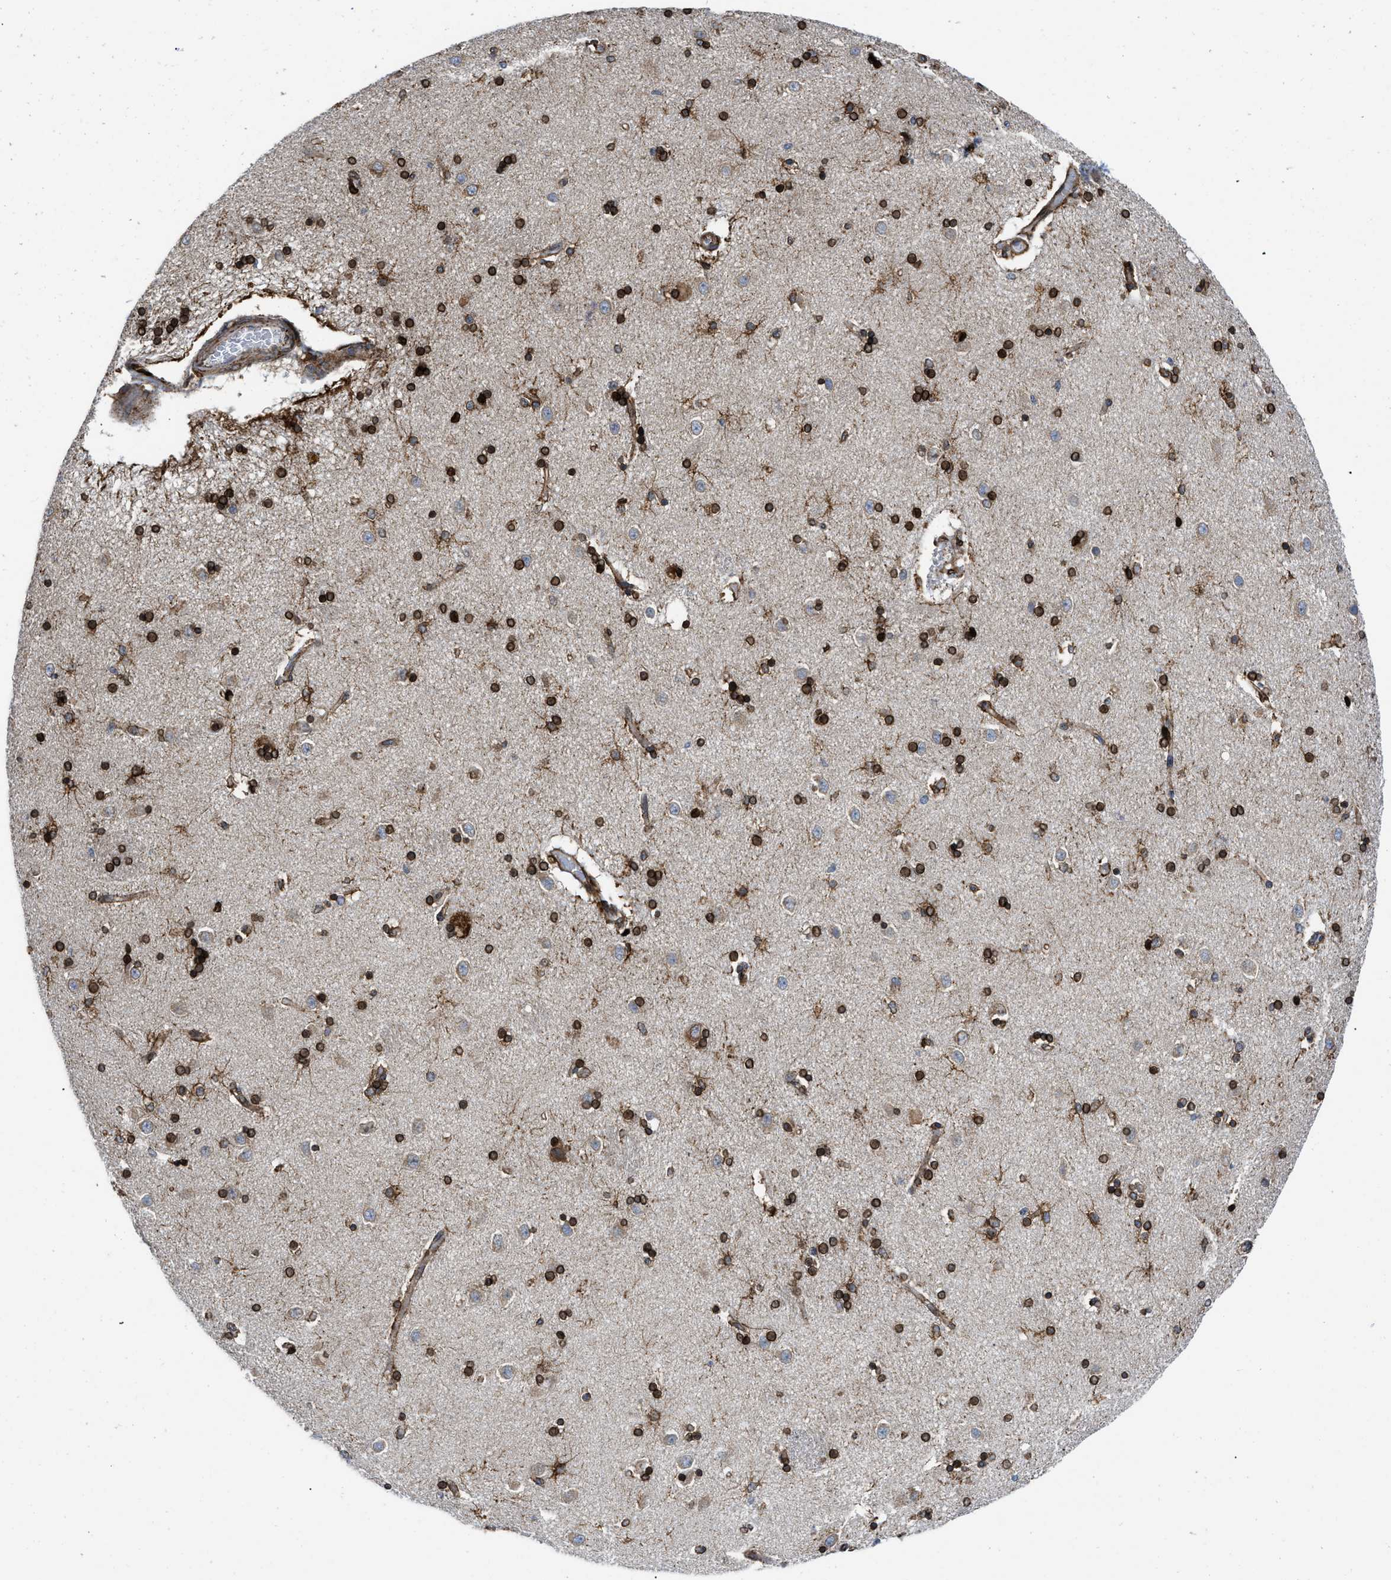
{"staining": {"intensity": "strong", "quantity": ">75%", "location": "cytoplasmic/membranous"}, "tissue": "caudate", "cell_type": "Glial cells", "image_type": "normal", "snomed": [{"axis": "morphology", "description": "Normal tissue, NOS"}, {"axis": "topography", "description": "Lateral ventricle wall"}], "caption": "Immunohistochemical staining of unremarkable caudate displays high levels of strong cytoplasmic/membranous expression in about >75% of glial cells. The staining was performed using DAB, with brown indicating positive protein expression. Nuclei are stained blue with hematoxylin.", "gene": "ERLIN2", "patient": {"sex": "female", "age": 54}}